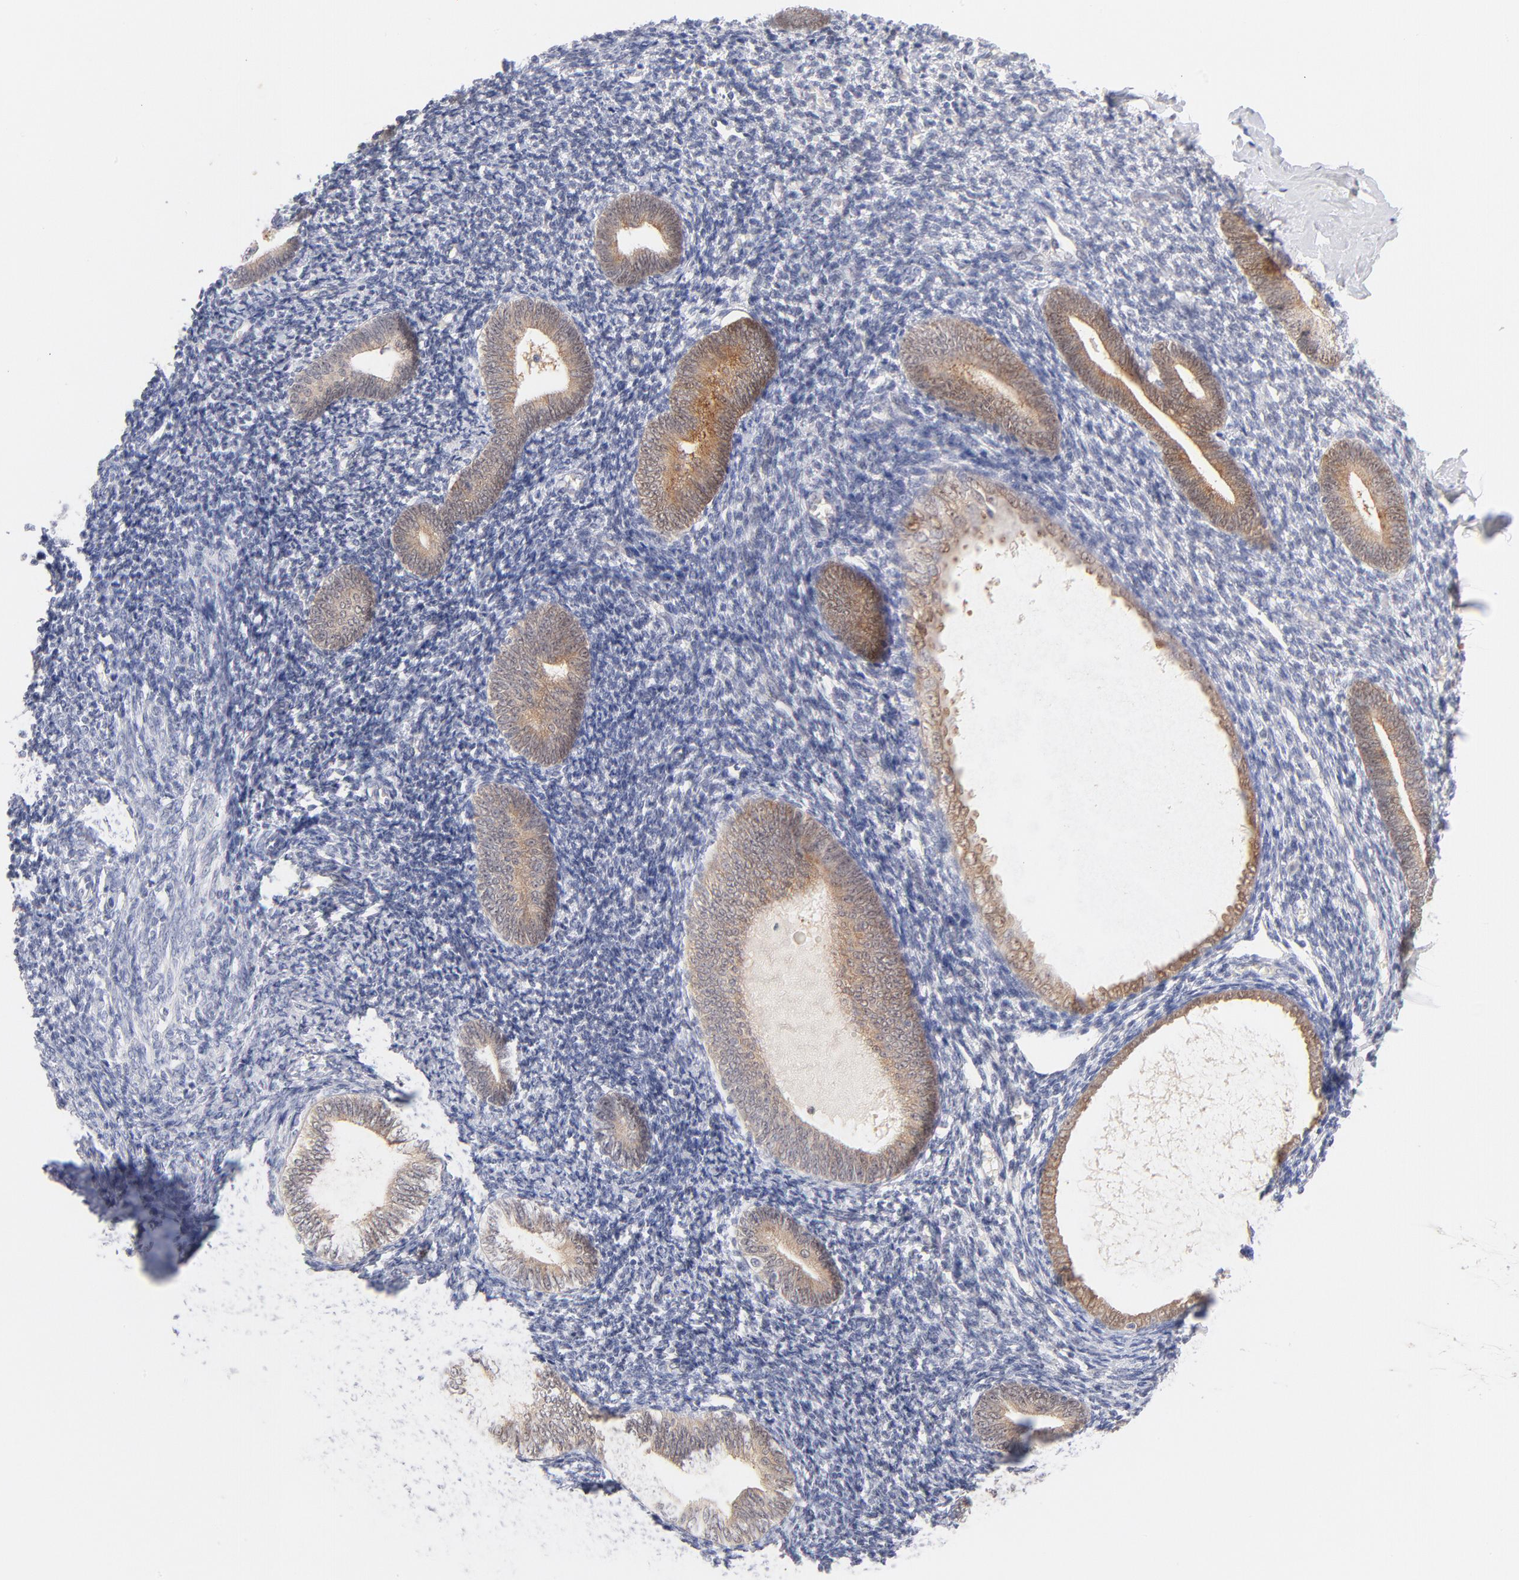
{"staining": {"intensity": "negative", "quantity": "none", "location": "none"}, "tissue": "endometrium", "cell_type": "Cells in endometrial stroma", "image_type": "normal", "snomed": [{"axis": "morphology", "description": "Normal tissue, NOS"}, {"axis": "topography", "description": "Endometrium"}], "caption": "Human endometrium stained for a protein using immunohistochemistry (IHC) demonstrates no positivity in cells in endometrial stroma.", "gene": "CASP6", "patient": {"sex": "female", "age": 57}}